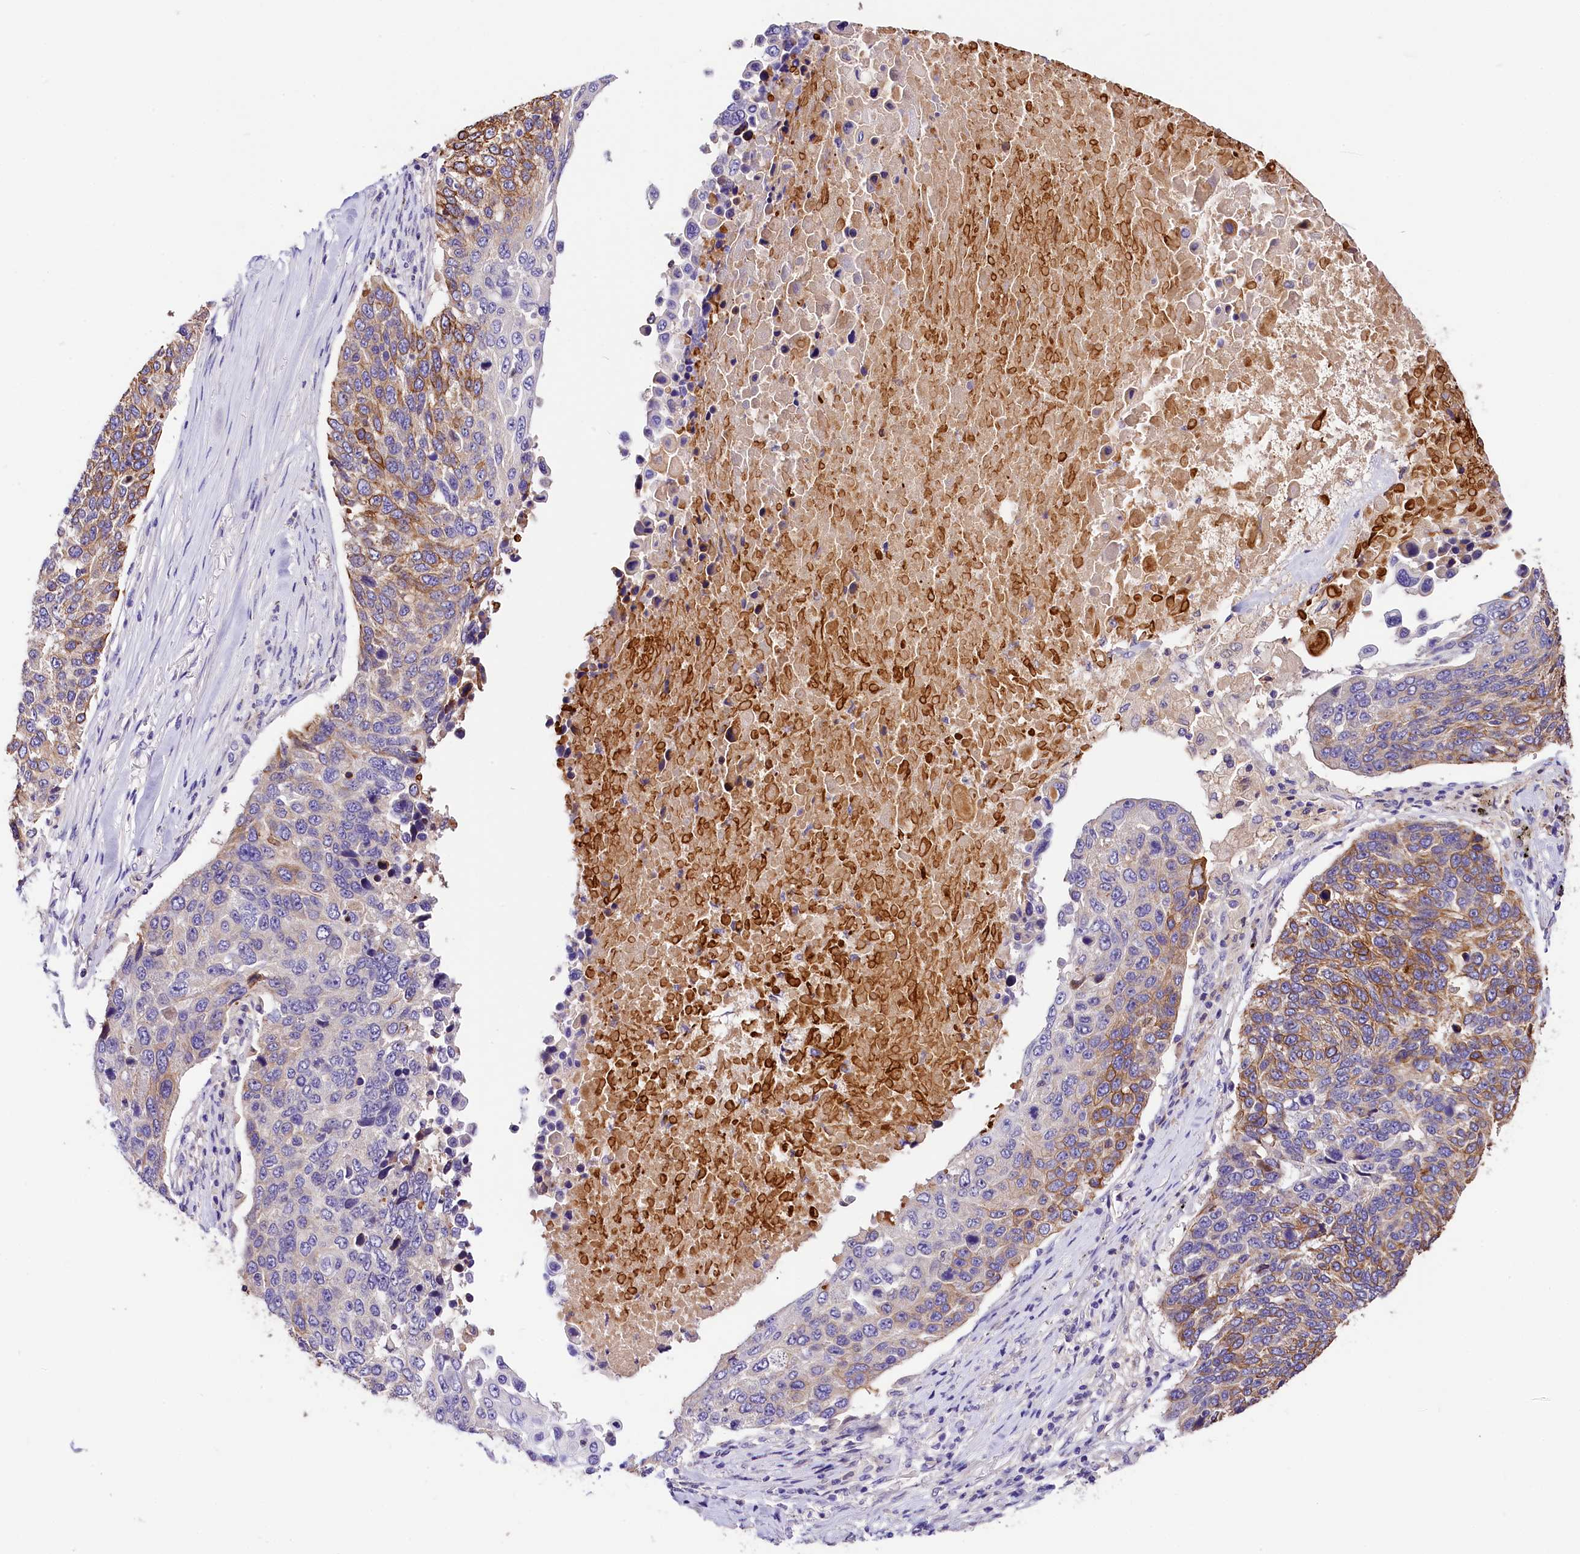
{"staining": {"intensity": "moderate", "quantity": "<25%", "location": "cytoplasmic/membranous"}, "tissue": "lung cancer", "cell_type": "Tumor cells", "image_type": "cancer", "snomed": [{"axis": "morphology", "description": "Squamous cell carcinoma, NOS"}, {"axis": "topography", "description": "Lung"}], "caption": "A high-resolution micrograph shows IHC staining of lung cancer (squamous cell carcinoma), which shows moderate cytoplasmic/membranous positivity in about <25% of tumor cells.", "gene": "ARMC6", "patient": {"sex": "male", "age": 66}}